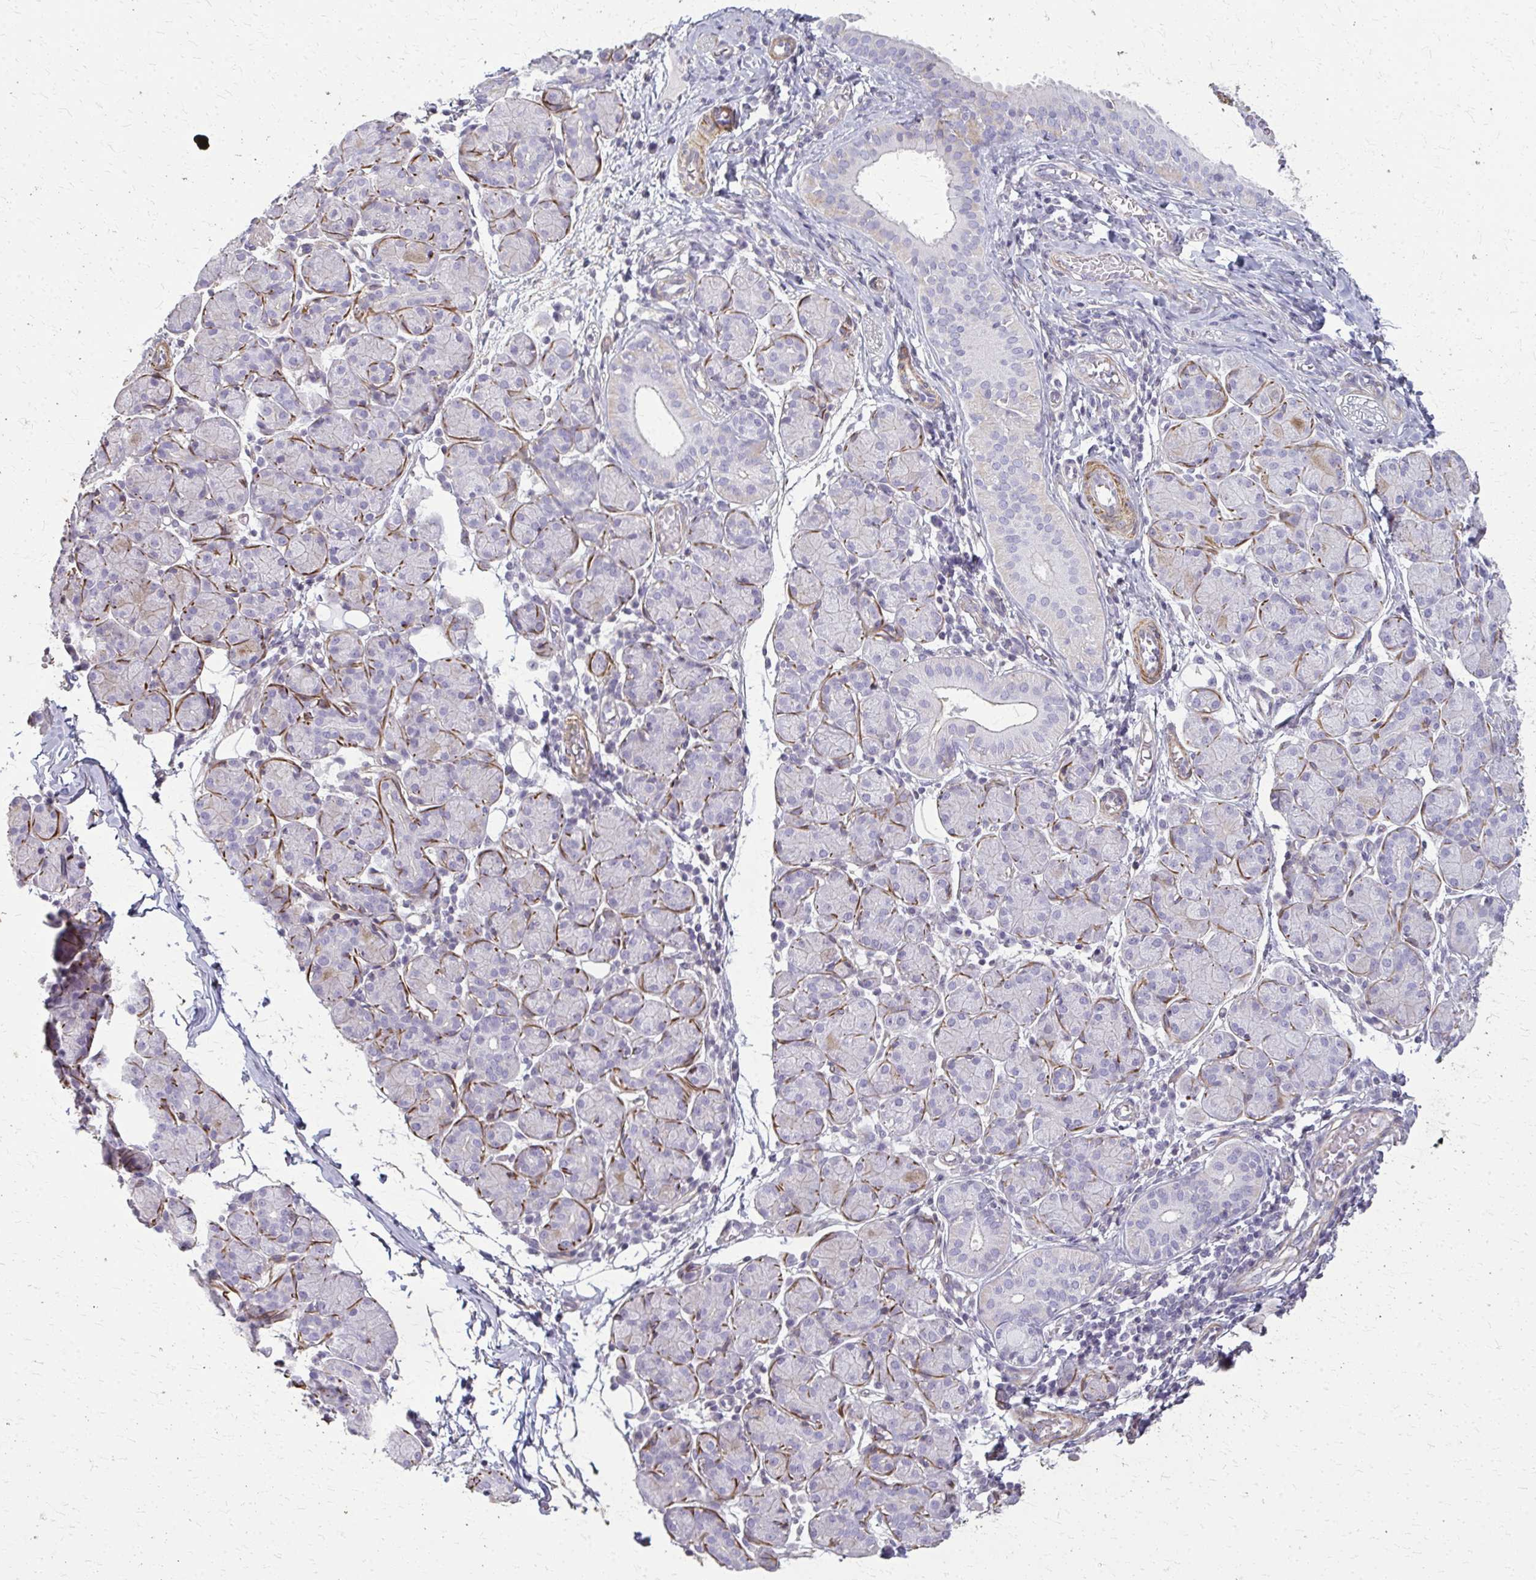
{"staining": {"intensity": "negative", "quantity": "none", "location": "none"}, "tissue": "salivary gland", "cell_type": "Glandular cells", "image_type": "normal", "snomed": [{"axis": "morphology", "description": "Normal tissue, NOS"}, {"axis": "morphology", "description": "Inflammation, NOS"}, {"axis": "topography", "description": "Lymph node"}, {"axis": "topography", "description": "Salivary gland"}], "caption": "An IHC photomicrograph of benign salivary gland is shown. There is no staining in glandular cells of salivary gland. (Immunohistochemistry (ihc), brightfield microscopy, high magnification).", "gene": "TENM4", "patient": {"sex": "male", "age": 3}}